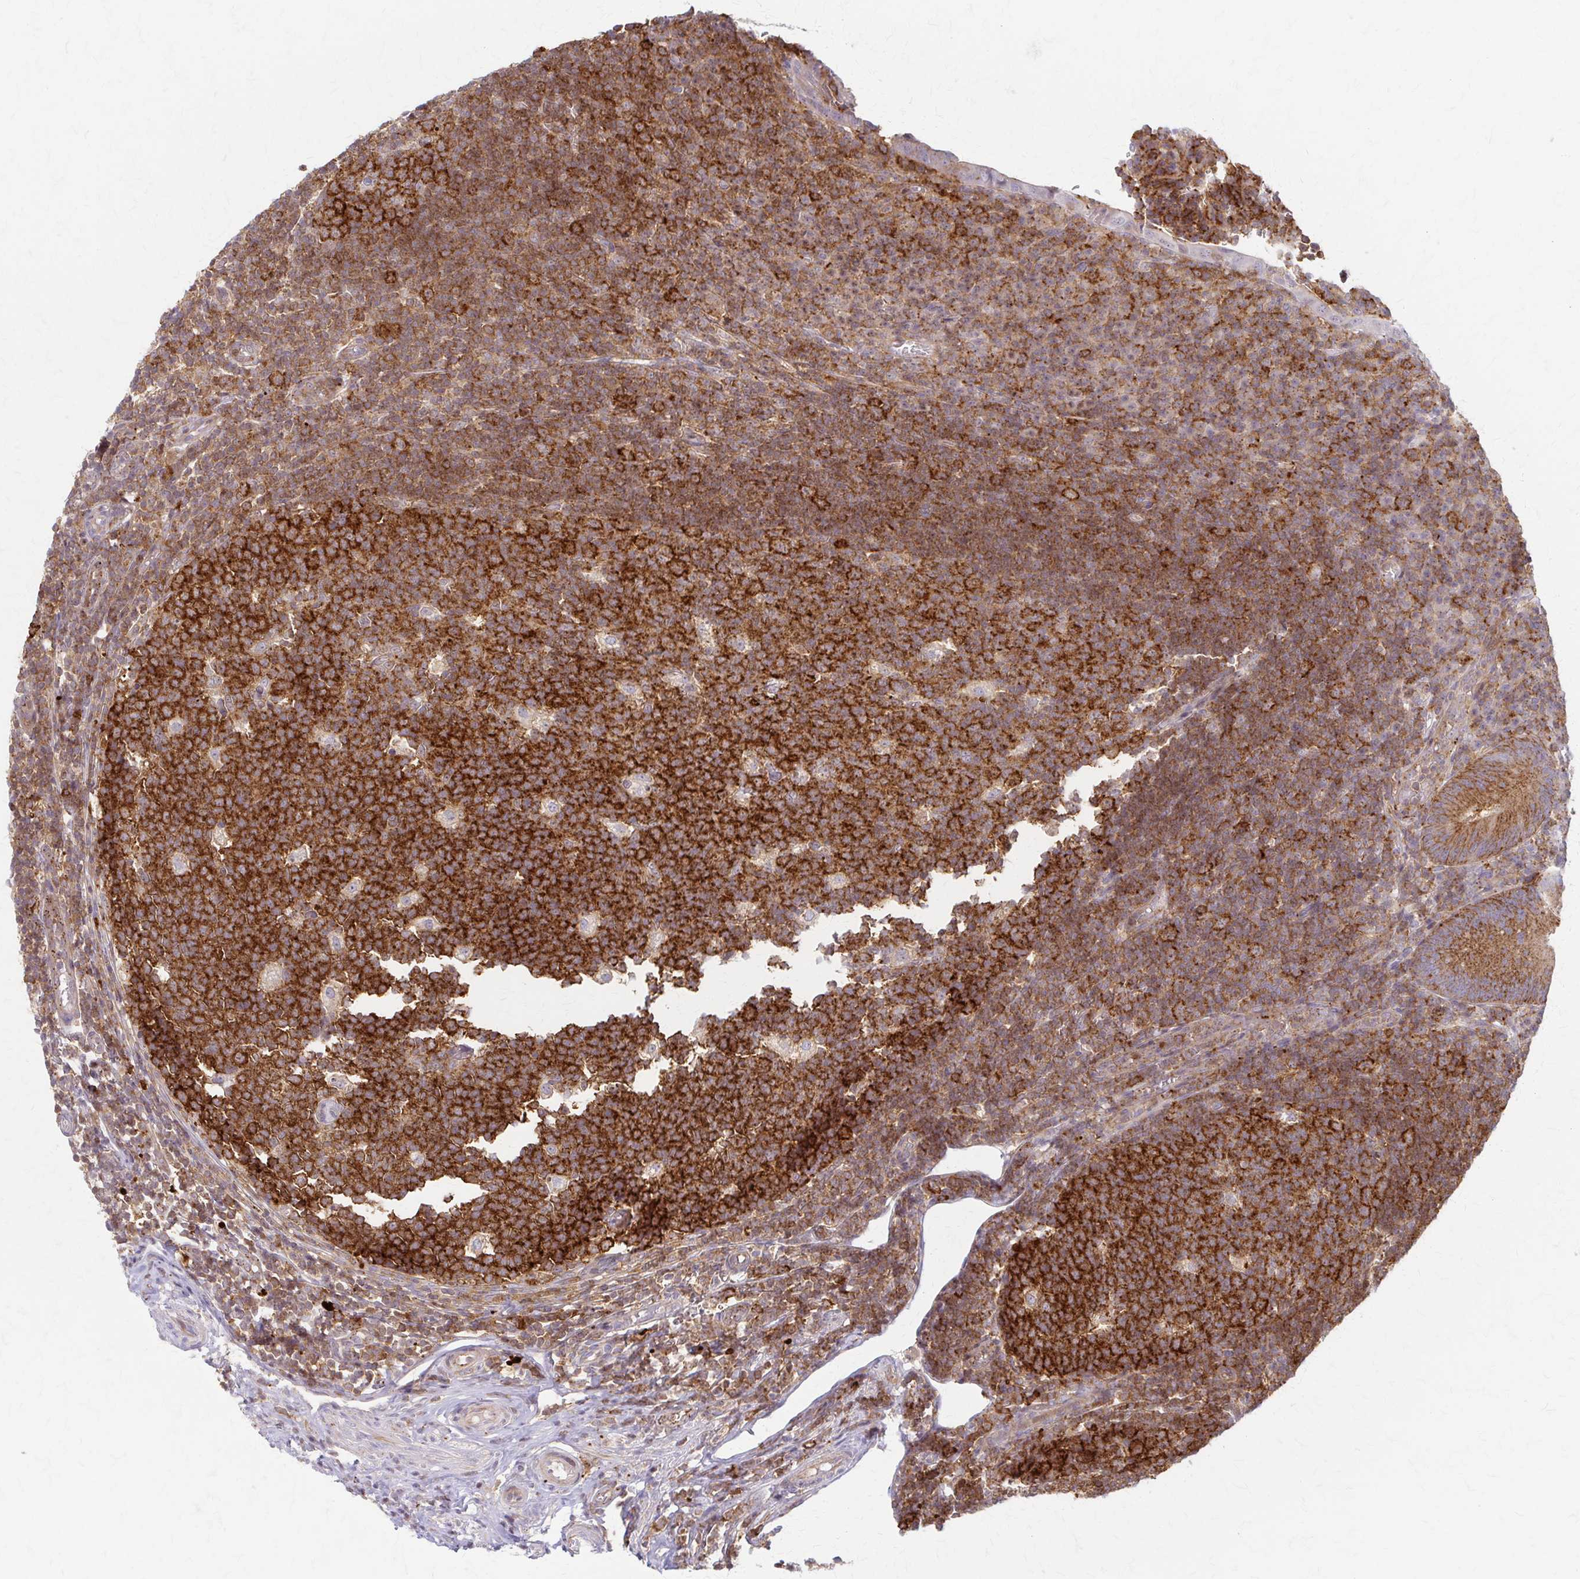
{"staining": {"intensity": "strong", "quantity": "25%-75%", "location": "cytoplasmic/membranous"}, "tissue": "appendix", "cell_type": "Glandular cells", "image_type": "normal", "snomed": [{"axis": "morphology", "description": "Normal tissue, NOS"}, {"axis": "topography", "description": "Appendix"}], "caption": "The photomicrograph demonstrates a brown stain indicating the presence of a protein in the cytoplasmic/membranous of glandular cells in appendix. The protein of interest is stained brown, and the nuclei are stained in blue (DAB (3,3'-diaminobenzidine) IHC with brightfield microscopy, high magnification).", "gene": "ARHGAP35", "patient": {"sex": "male", "age": 18}}